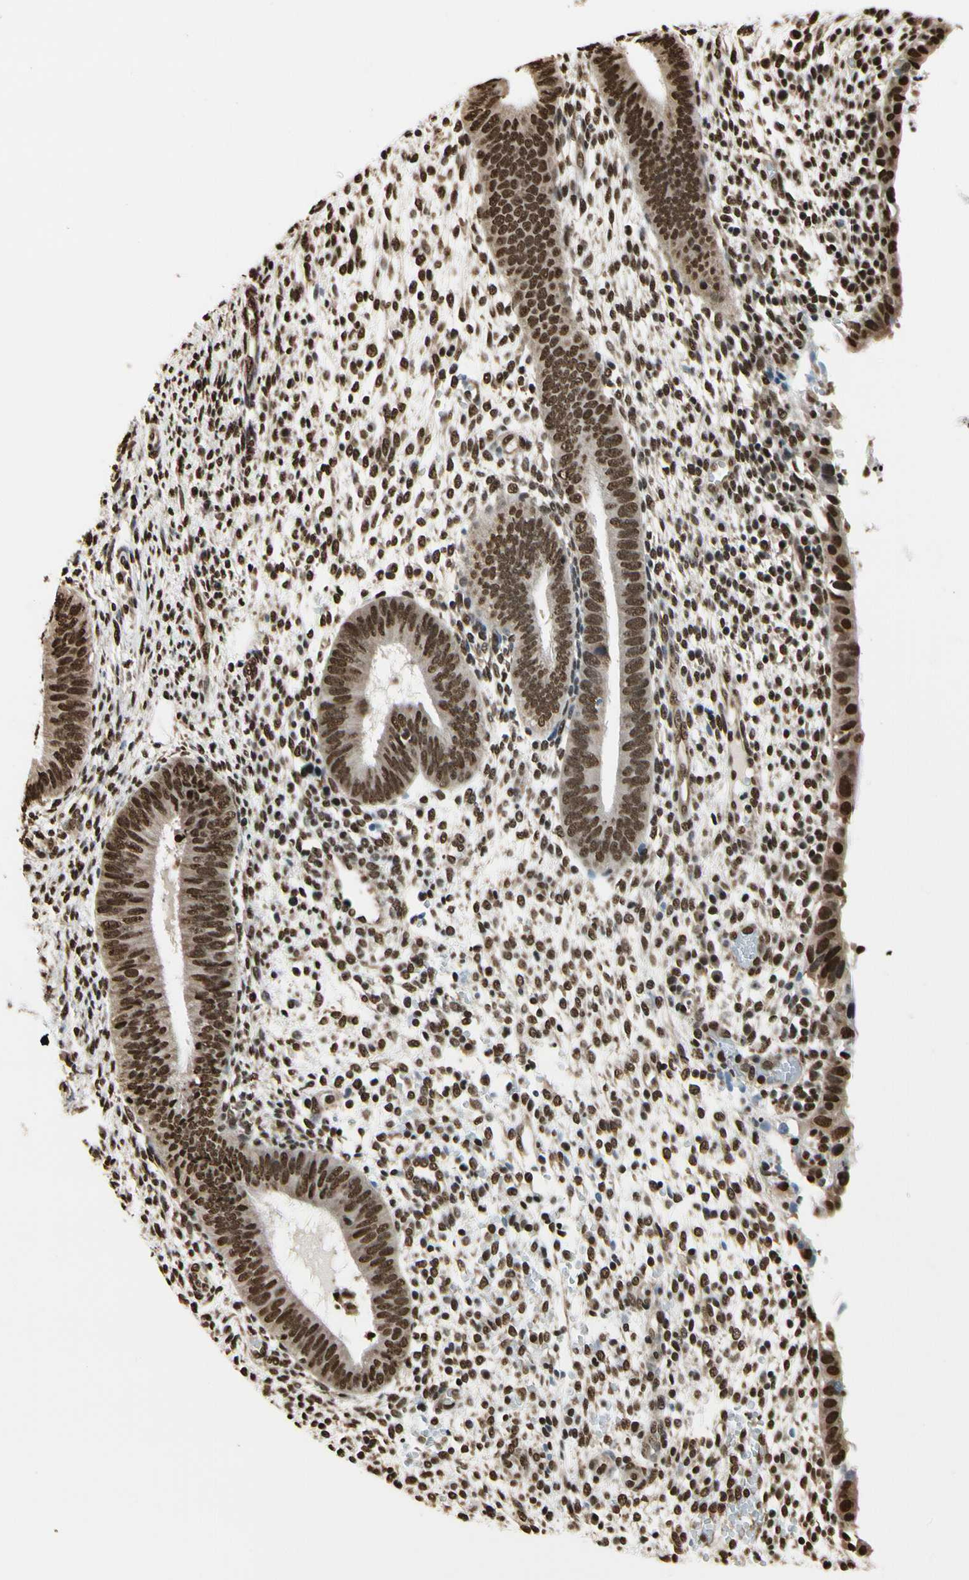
{"staining": {"intensity": "moderate", "quantity": ">75%", "location": "nuclear"}, "tissue": "endometrium", "cell_type": "Cells in endometrial stroma", "image_type": "normal", "snomed": [{"axis": "morphology", "description": "Normal tissue, NOS"}, {"axis": "topography", "description": "Endometrium"}], "caption": "High-power microscopy captured an immunohistochemistry micrograph of benign endometrium, revealing moderate nuclear staining in approximately >75% of cells in endometrial stroma. (DAB (3,3'-diaminobenzidine) = brown stain, brightfield microscopy at high magnification).", "gene": "HNRNPK", "patient": {"sex": "female", "age": 35}}